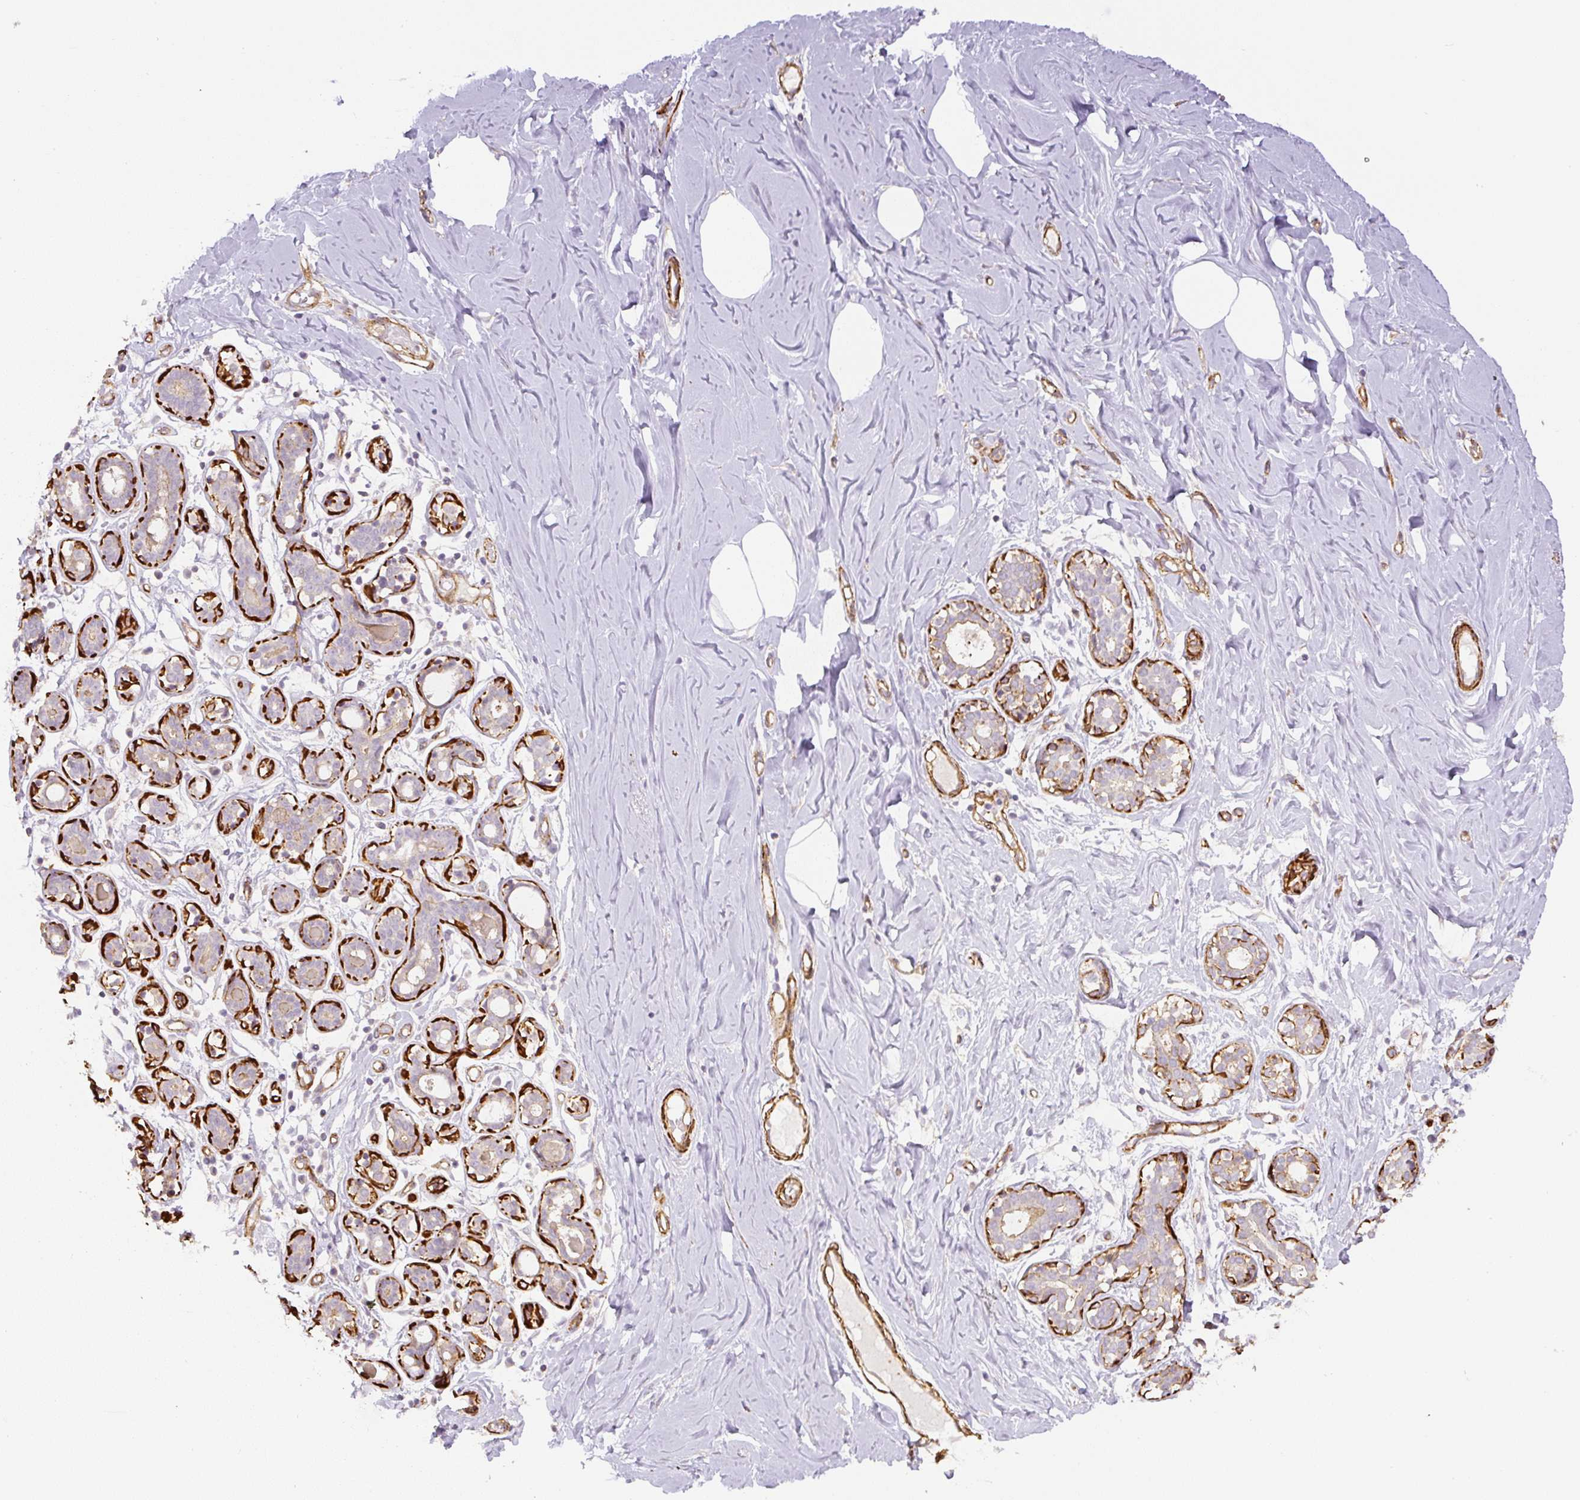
{"staining": {"intensity": "negative", "quantity": "none", "location": "none"}, "tissue": "breast", "cell_type": "Adipocytes", "image_type": "normal", "snomed": [{"axis": "morphology", "description": "Normal tissue, NOS"}, {"axis": "topography", "description": "Breast"}], "caption": "This is a photomicrograph of IHC staining of normal breast, which shows no expression in adipocytes. The staining is performed using DAB (3,3'-diaminobenzidine) brown chromogen with nuclei counter-stained in using hematoxylin.", "gene": "MYL12A", "patient": {"sex": "female", "age": 27}}